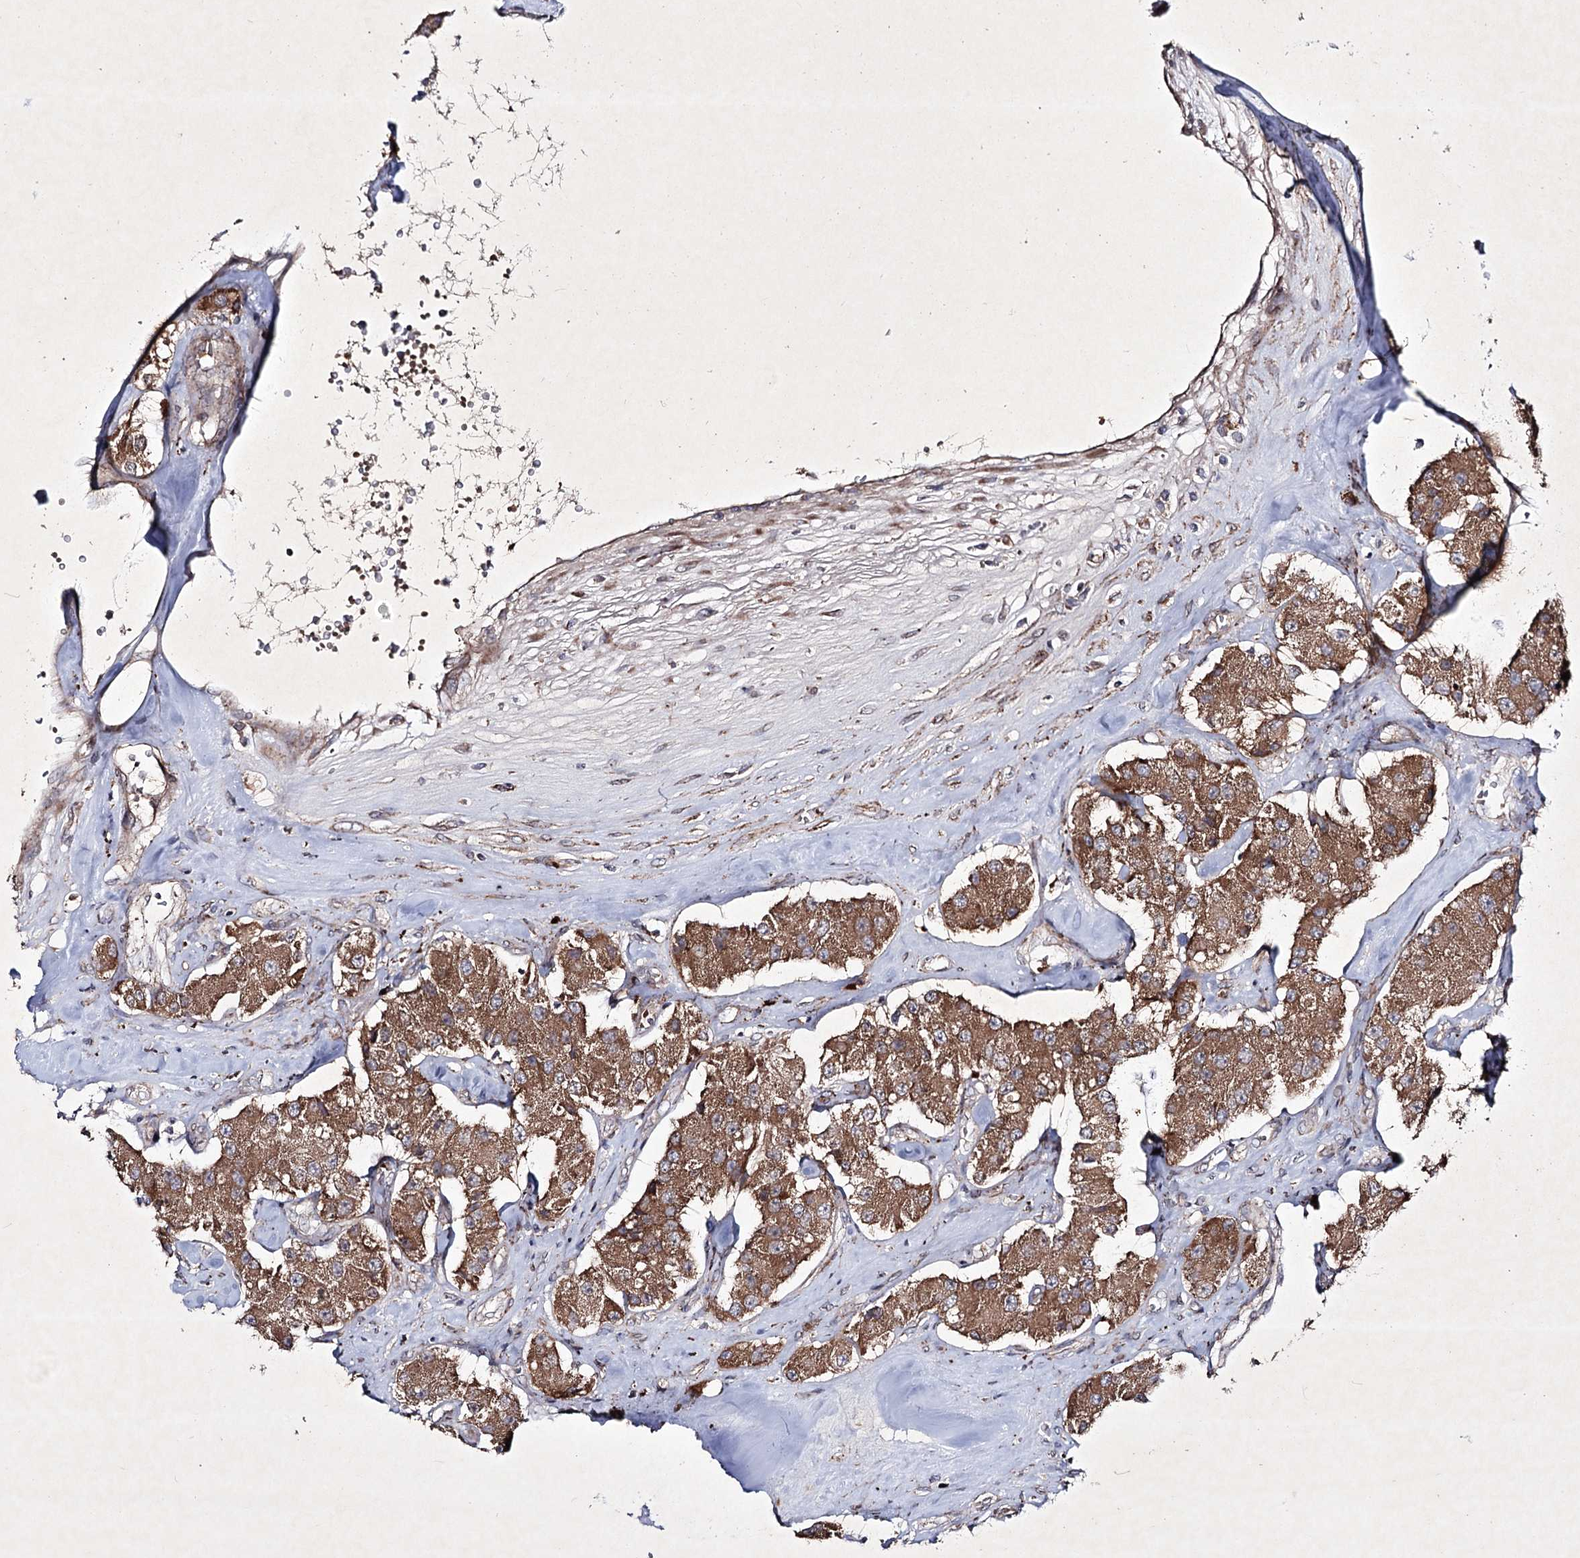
{"staining": {"intensity": "moderate", "quantity": ">75%", "location": "cytoplasmic/membranous"}, "tissue": "carcinoid", "cell_type": "Tumor cells", "image_type": "cancer", "snomed": [{"axis": "morphology", "description": "Carcinoid, malignant, NOS"}, {"axis": "topography", "description": "Pancreas"}], "caption": "Protein expression analysis of carcinoid exhibits moderate cytoplasmic/membranous positivity in approximately >75% of tumor cells. The staining is performed using DAB brown chromogen to label protein expression. The nuclei are counter-stained blue using hematoxylin.", "gene": "ALG9", "patient": {"sex": "male", "age": 41}}